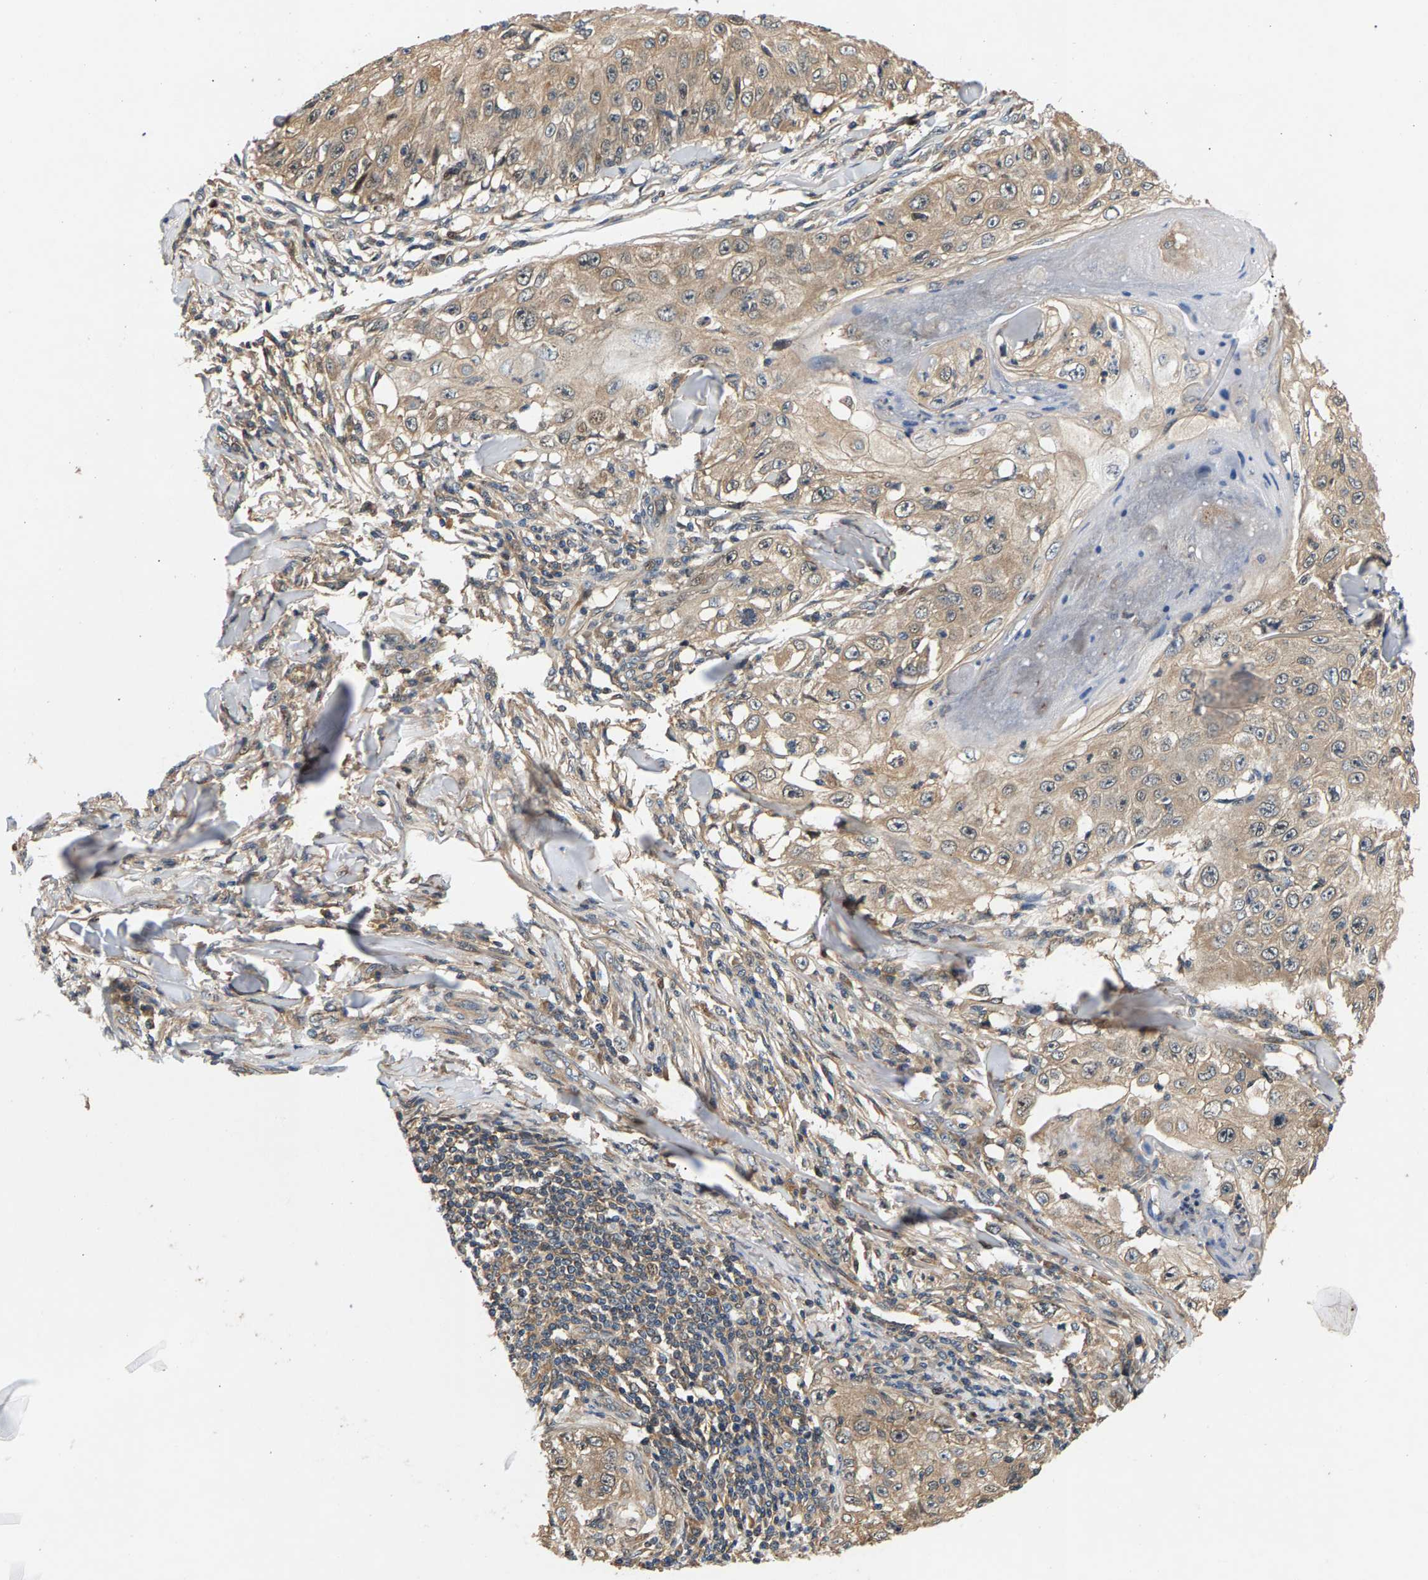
{"staining": {"intensity": "weak", "quantity": ">75%", "location": "cytoplasmic/membranous"}, "tissue": "skin cancer", "cell_type": "Tumor cells", "image_type": "cancer", "snomed": [{"axis": "morphology", "description": "Squamous cell carcinoma, NOS"}, {"axis": "topography", "description": "Skin"}], "caption": "Approximately >75% of tumor cells in human skin squamous cell carcinoma show weak cytoplasmic/membranous protein expression as visualized by brown immunohistochemical staining.", "gene": "FAM78A", "patient": {"sex": "male", "age": 86}}